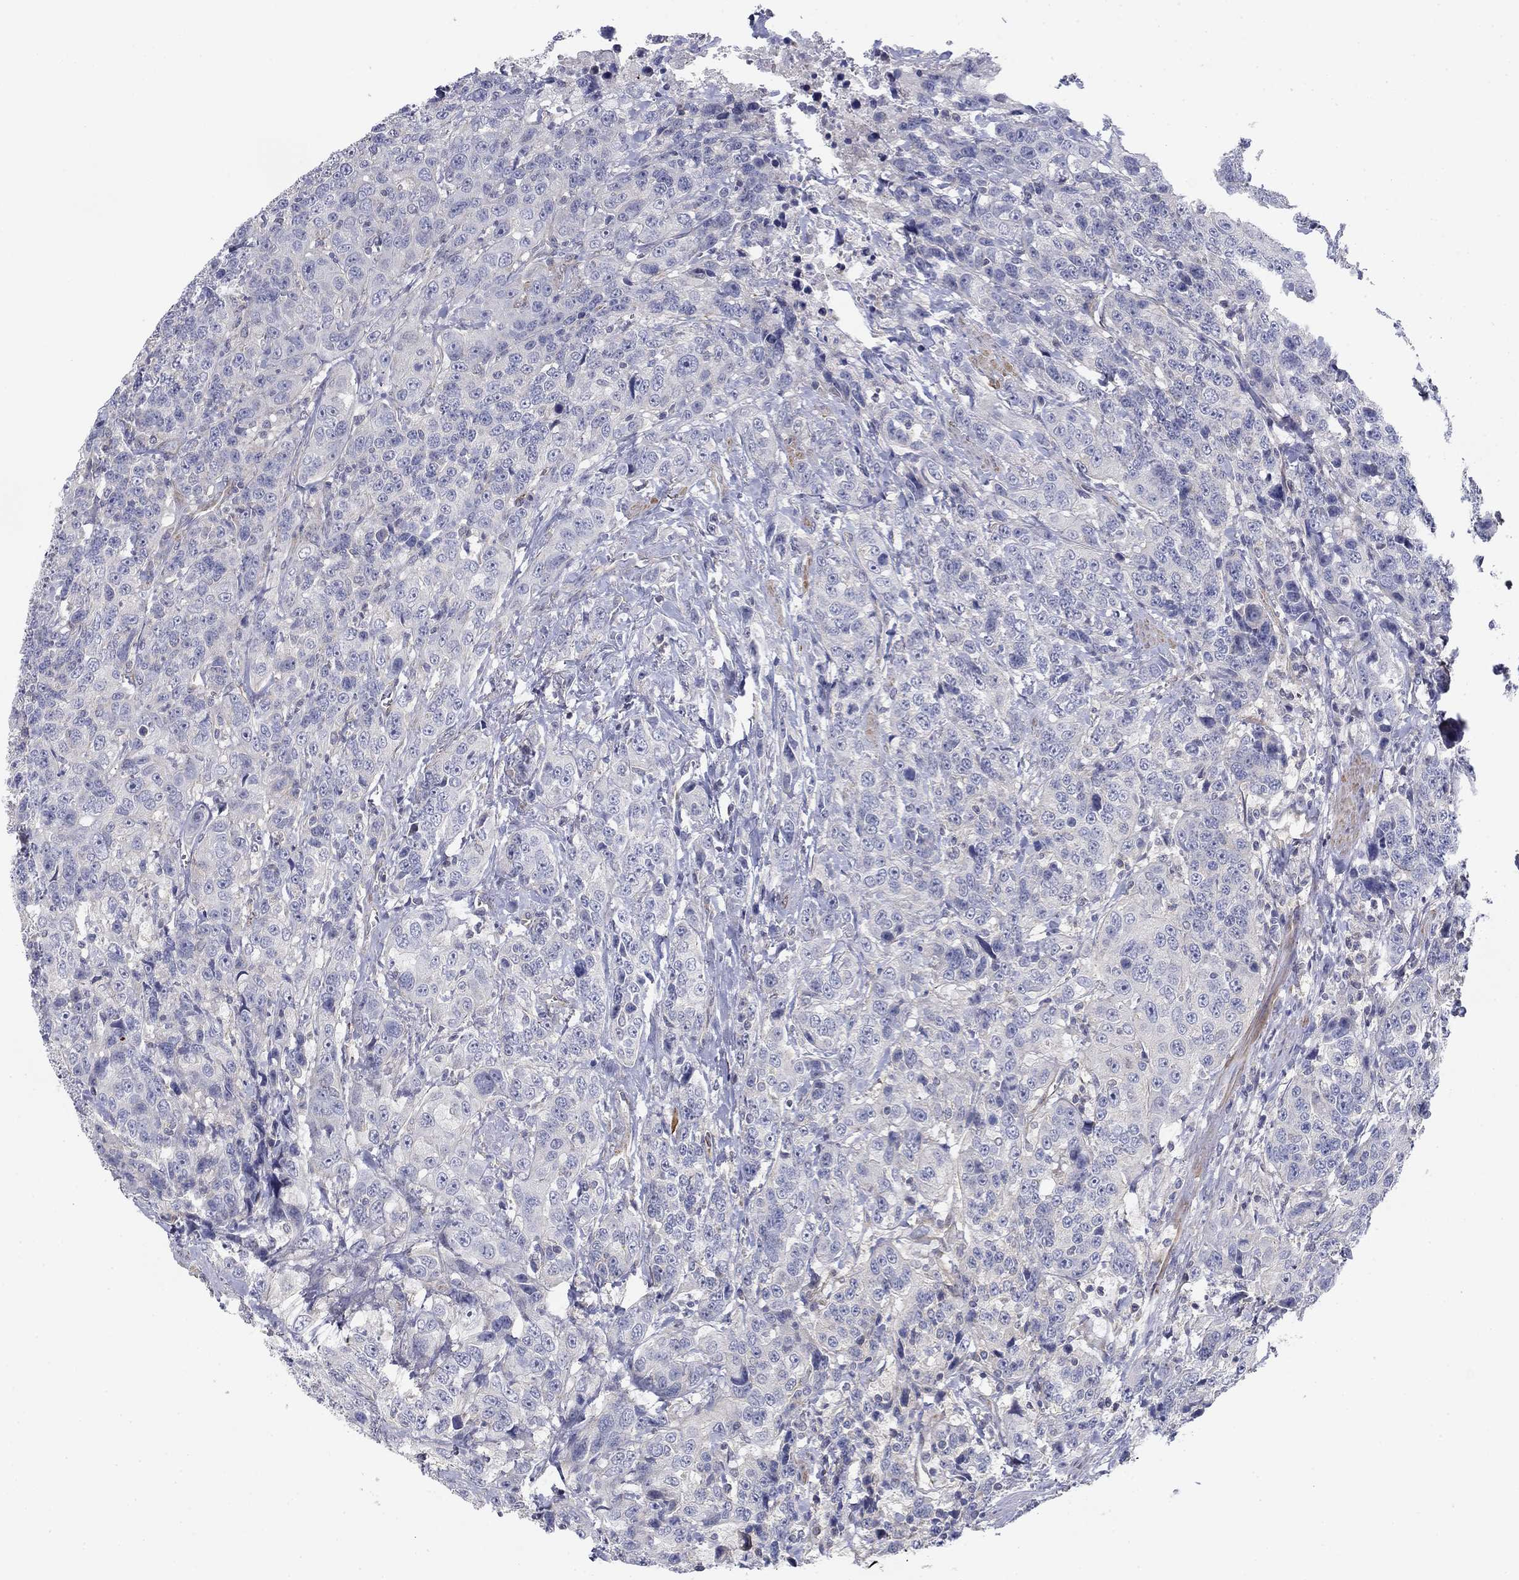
{"staining": {"intensity": "negative", "quantity": "none", "location": "none"}, "tissue": "urothelial cancer", "cell_type": "Tumor cells", "image_type": "cancer", "snomed": [{"axis": "morphology", "description": "Urothelial carcinoma, NOS"}, {"axis": "morphology", "description": "Urothelial carcinoma, High grade"}, {"axis": "topography", "description": "Urinary bladder"}], "caption": "Human urothelial carcinoma (high-grade) stained for a protein using immunohistochemistry exhibits no positivity in tumor cells.", "gene": "GRK7", "patient": {"sex": "female", "age": 73}}